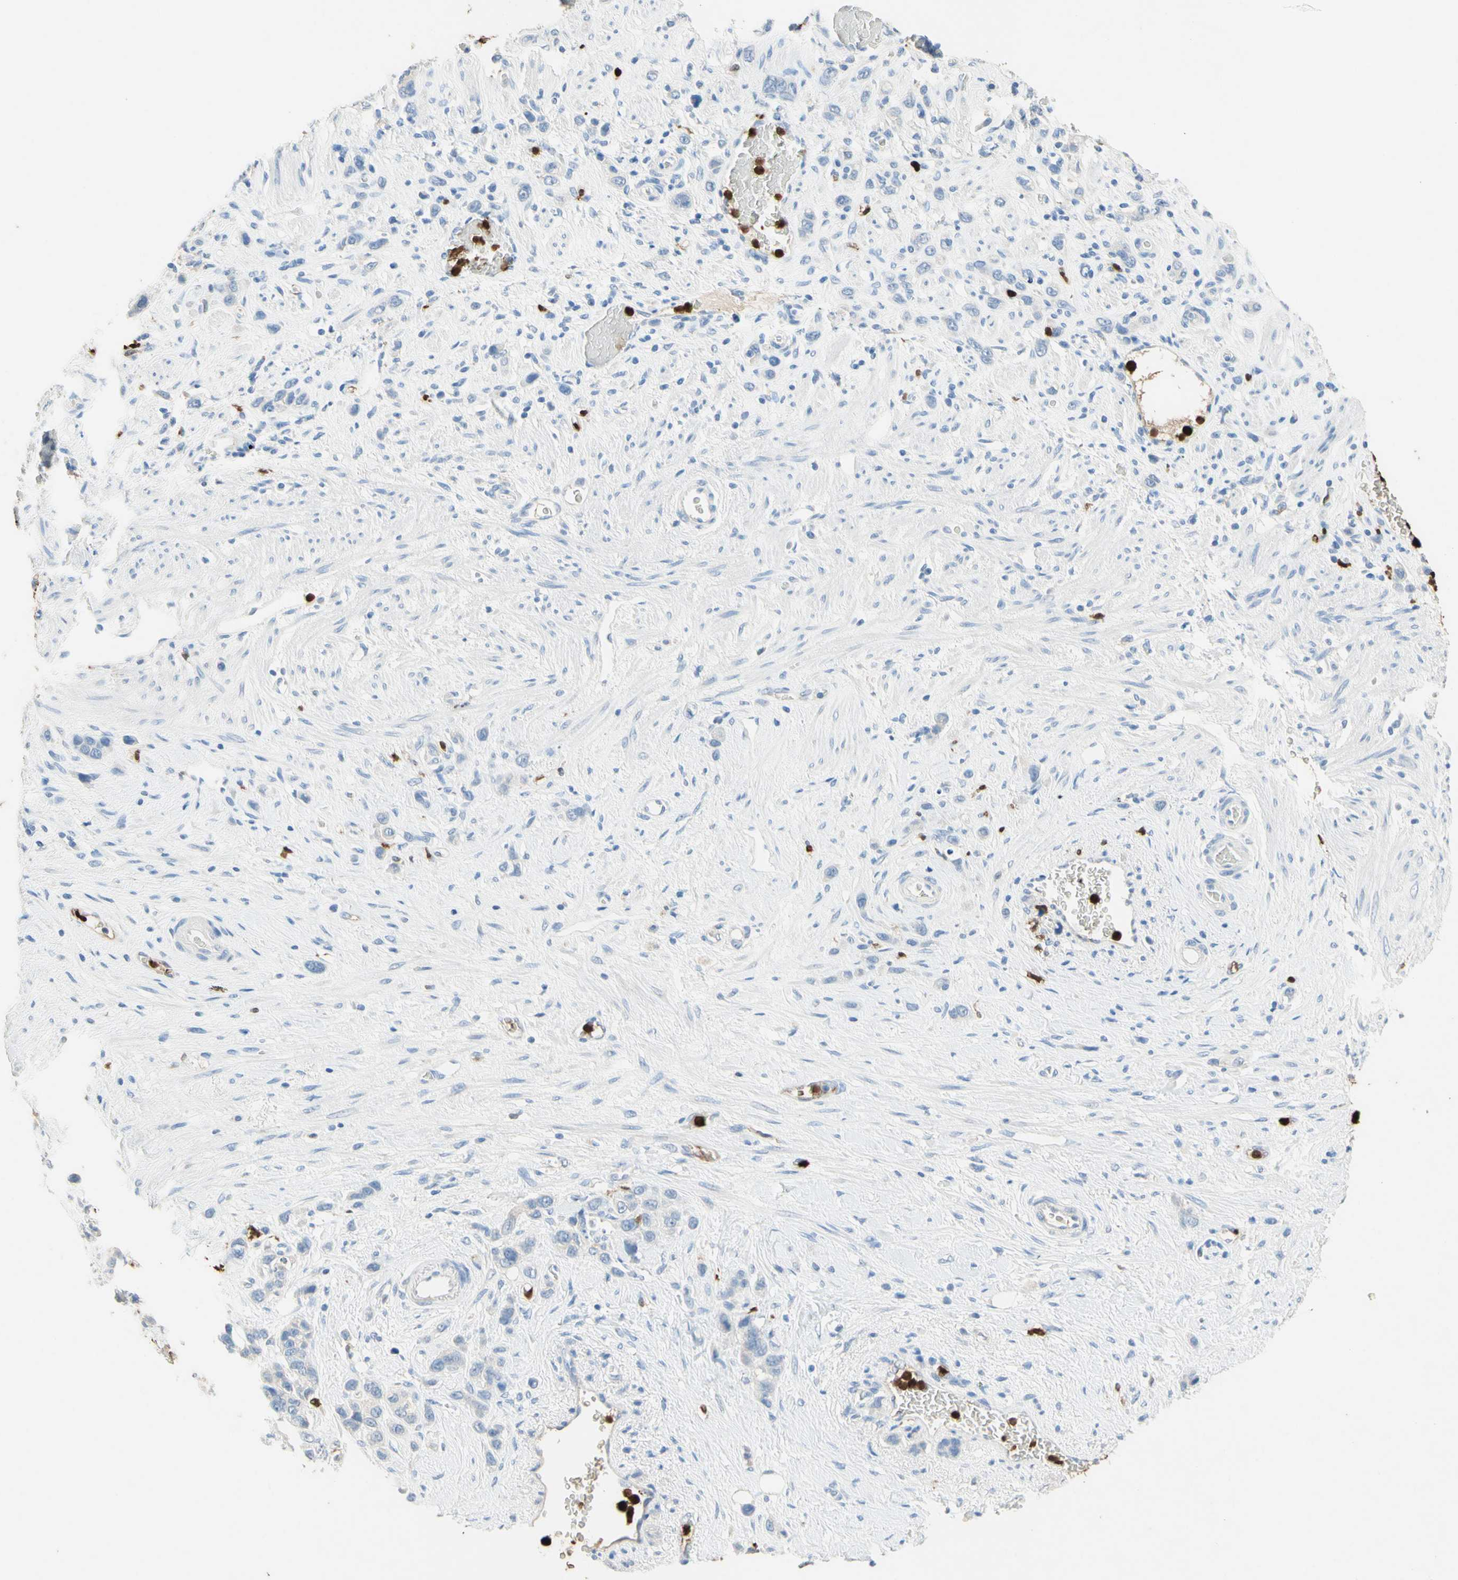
{"staining": {"intensity": "negative", "quantity": "none", "location": "none"}, "tissue": "stomach cancer", "cell_type": "Tumor cells", "image_type": "cancer", "snomed": [{"axis": "morphology", "description": "Adenocarcinoma, NOS"}, {"axis": "morphology", "description": "Adenocarcinoma, High grade"}, {"axis": "topography", "description": "Stomach, upper"}, {"axis": "topography", "description": "Stomach, lower"}], "caption": "Immunohistochemistry of human stomach high-grade adenocarcinoma demonstrates no positivity in tumor cells.", "gene": "NFKBIZ", "patient": {"sex": "female", "age": 65}}